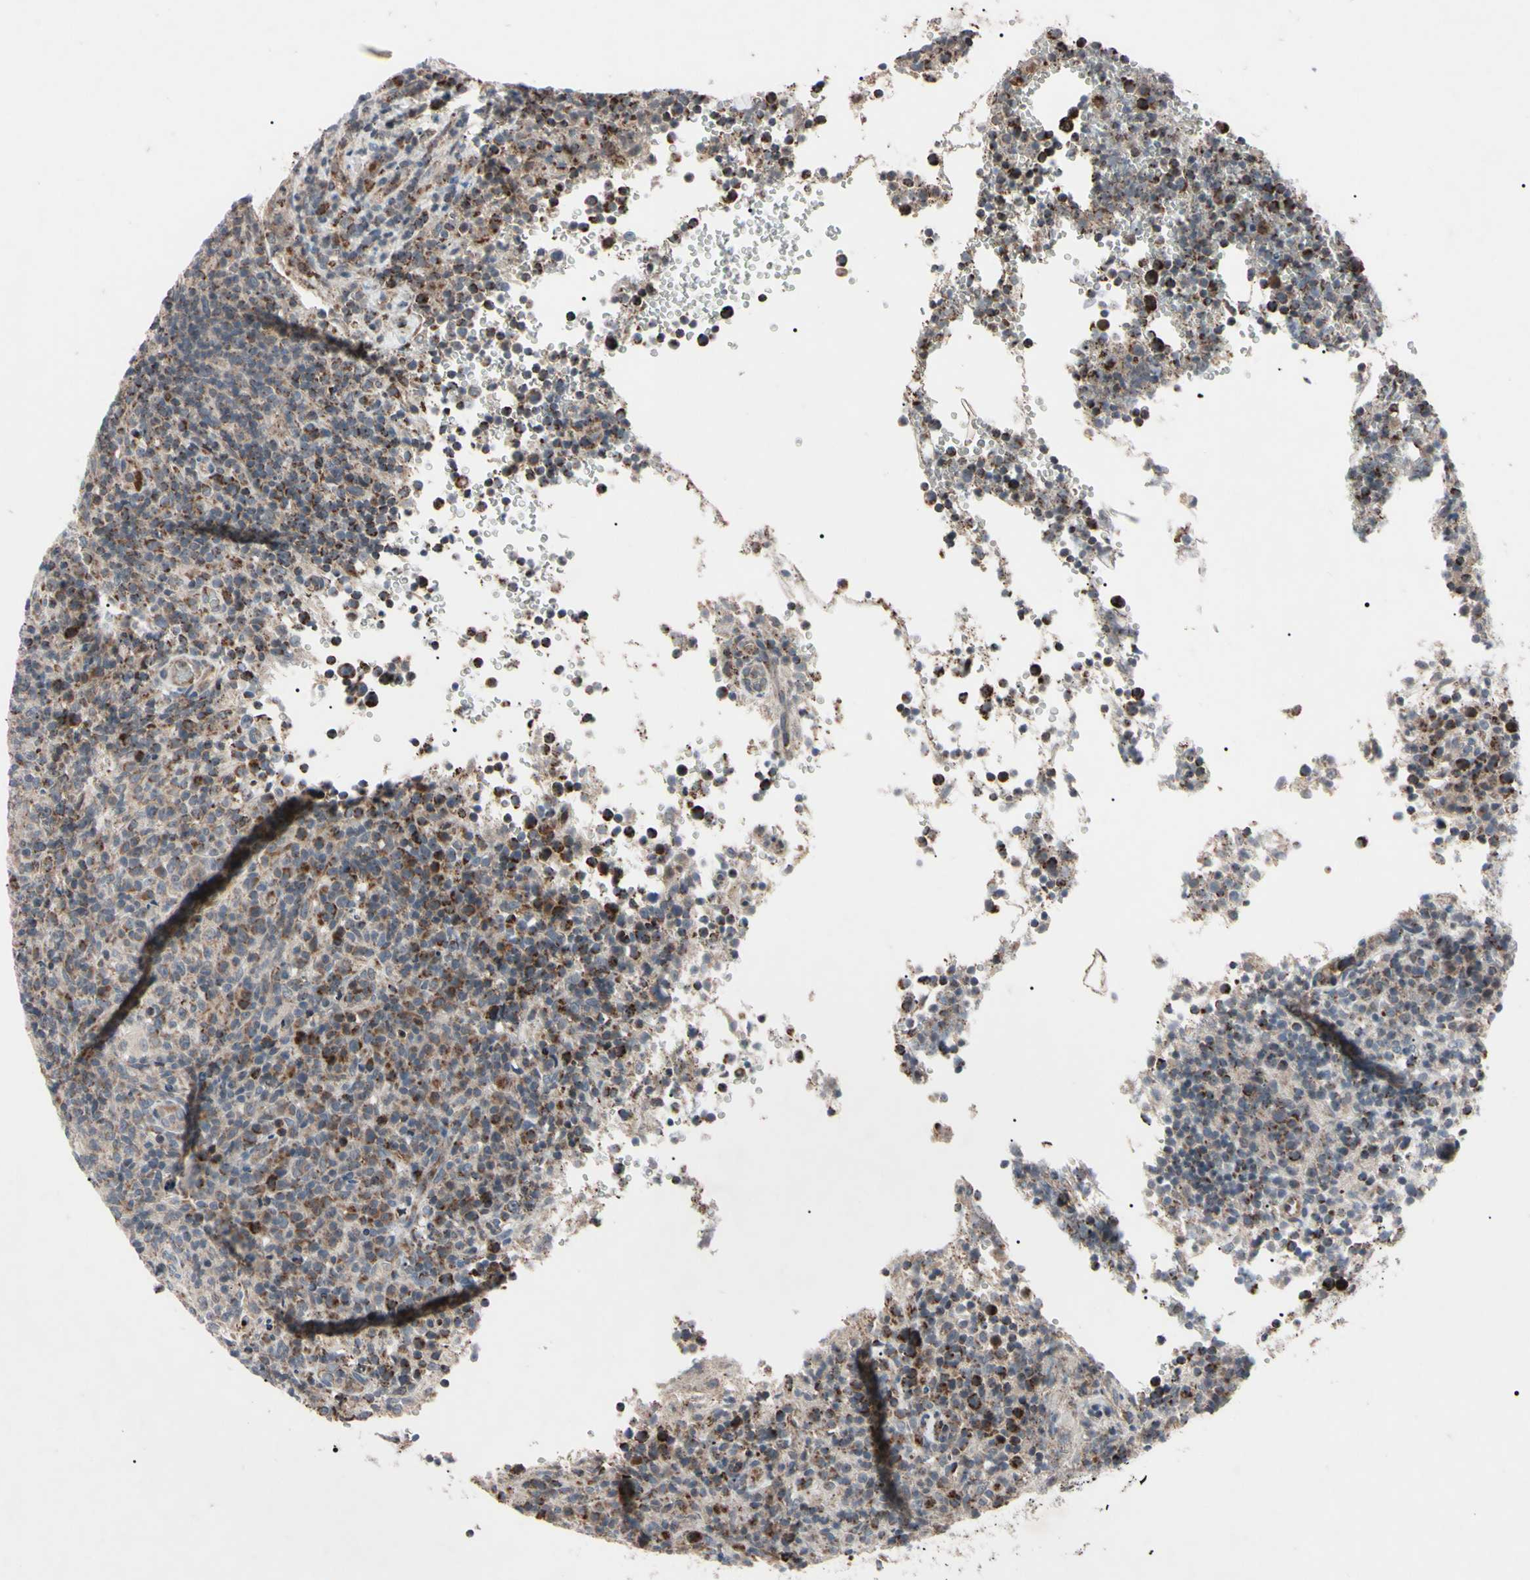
{"staining": {"intensity": "weak", "quantity": "25%-75%", "location": "none"}, "tissue": "lymphoma", "cell_type": "Tumor cells", "image_type": "cancer", "snomed": [{"axis": "morphology", "description": "Malignant lymphoma, non-Hodgkin's type, High grade"}, {"axis": "topography", "description": "Lymph node"}], "caption": "Human lymphoma stained with a brown dye reveals weak None positive staining in approximately 25%-75% of tumor cells.", "gene": "TNFRSF1A", "patient": {"sex": "female", "age": 76}}